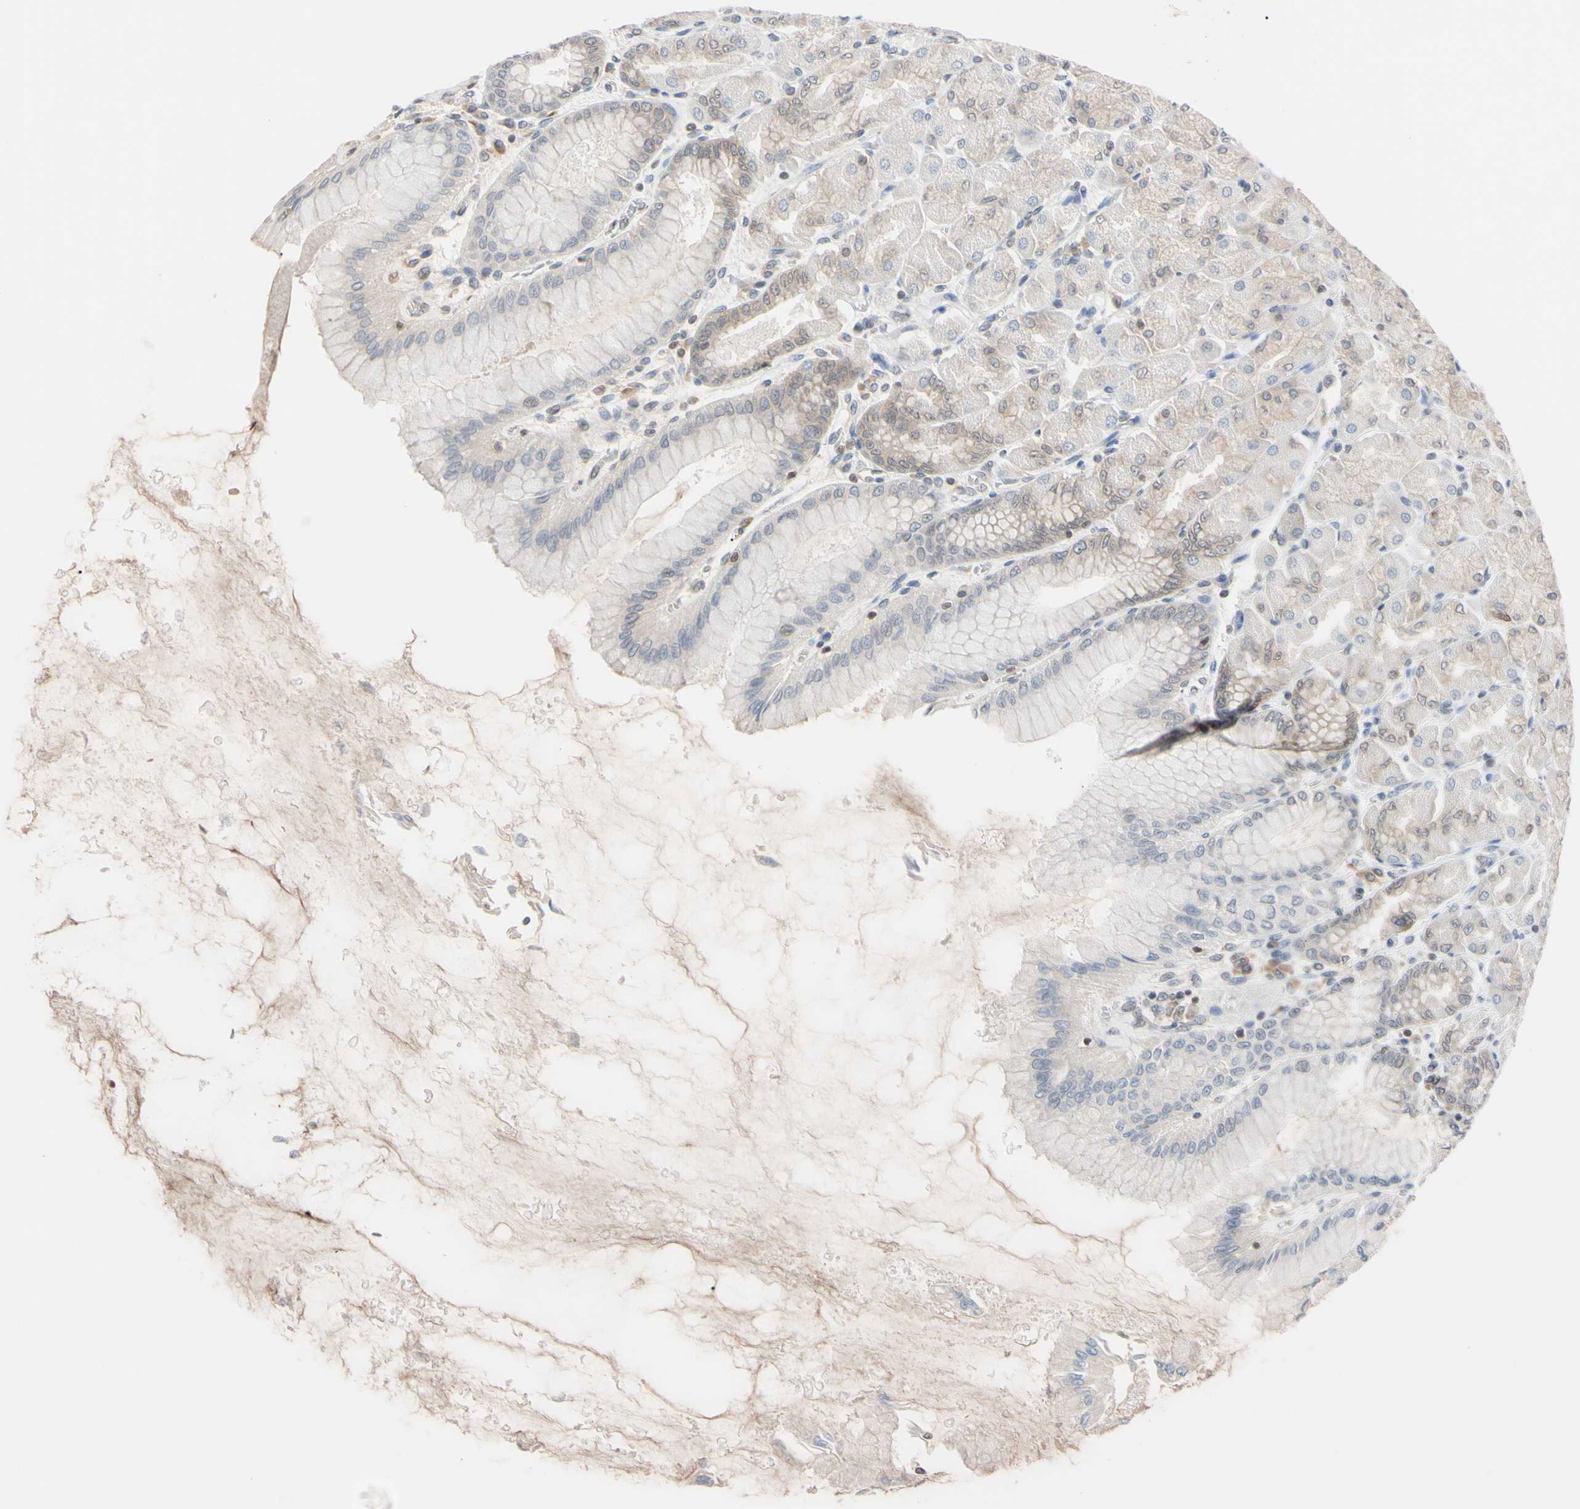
{"staining": {"intensity": "weak", "quantity": "25%-75%", "location": "cytoplasmic/membranous,nuclear"}, "tissue": "stomach", "cell_type": "Glandular cells", "image_type": "normal", "snomed": [{"axis": "morphology", "description": "Normal tissue, NOS"}, {"axis": "topography", "description": "Stomach, upper"}], "caption": "IHC of benign stomach exhibits low levels of weak cytoplasmic/membranous,nuclear expression in approximately 25%-75% of glandular cells.", "gene": "UBE2I", "patient": {"sex": "female", "age": 56}}